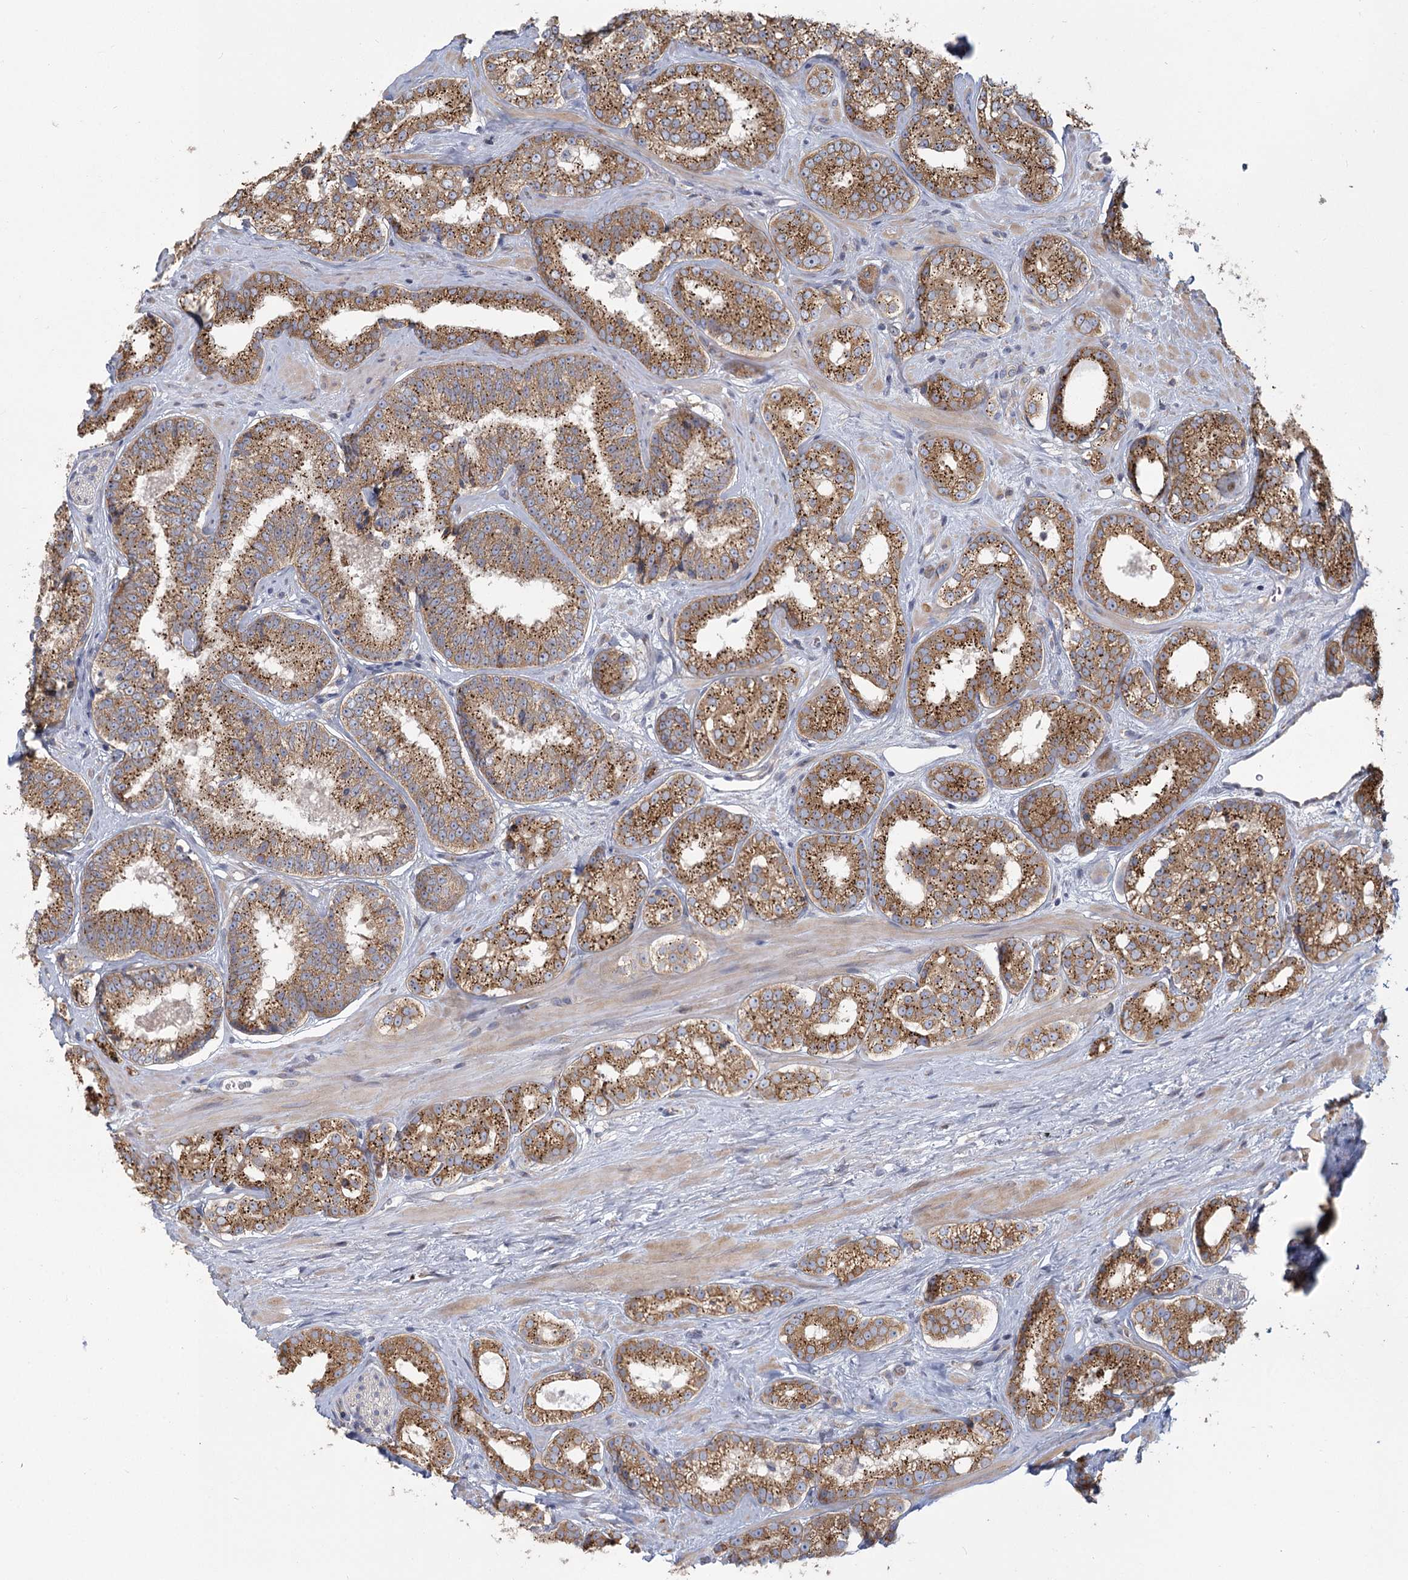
{"staining": {"intensity": "strong", "quantity": ">75%", "location": "cytoplasmic/membranous"}, "tissue": "prostate cancer", "cell_type": "Tumor cells", "image_type": "cancer", "snomed": [{"axis": "morphology", "description": "Normal tissue, NOS"}, {"axis": "morphology", "description": "Adenocarcinoma, High grade"}, {"axis": "topography", "description": "Prostate"}], "caption": "Immunohistochemical staining of prostate cancer demonstrates high levels of strong cytoplasmic/membranous protein positivity in approximately >75% of tumor cells. The staining was performed using DAB (3,3'-diaminobenzidine), with brown indicating positive protein expression. Nuclei are stained blue with hematoxylin.", "gene": "CNTLN", "patient": {"sex": "male", "age": 83}}